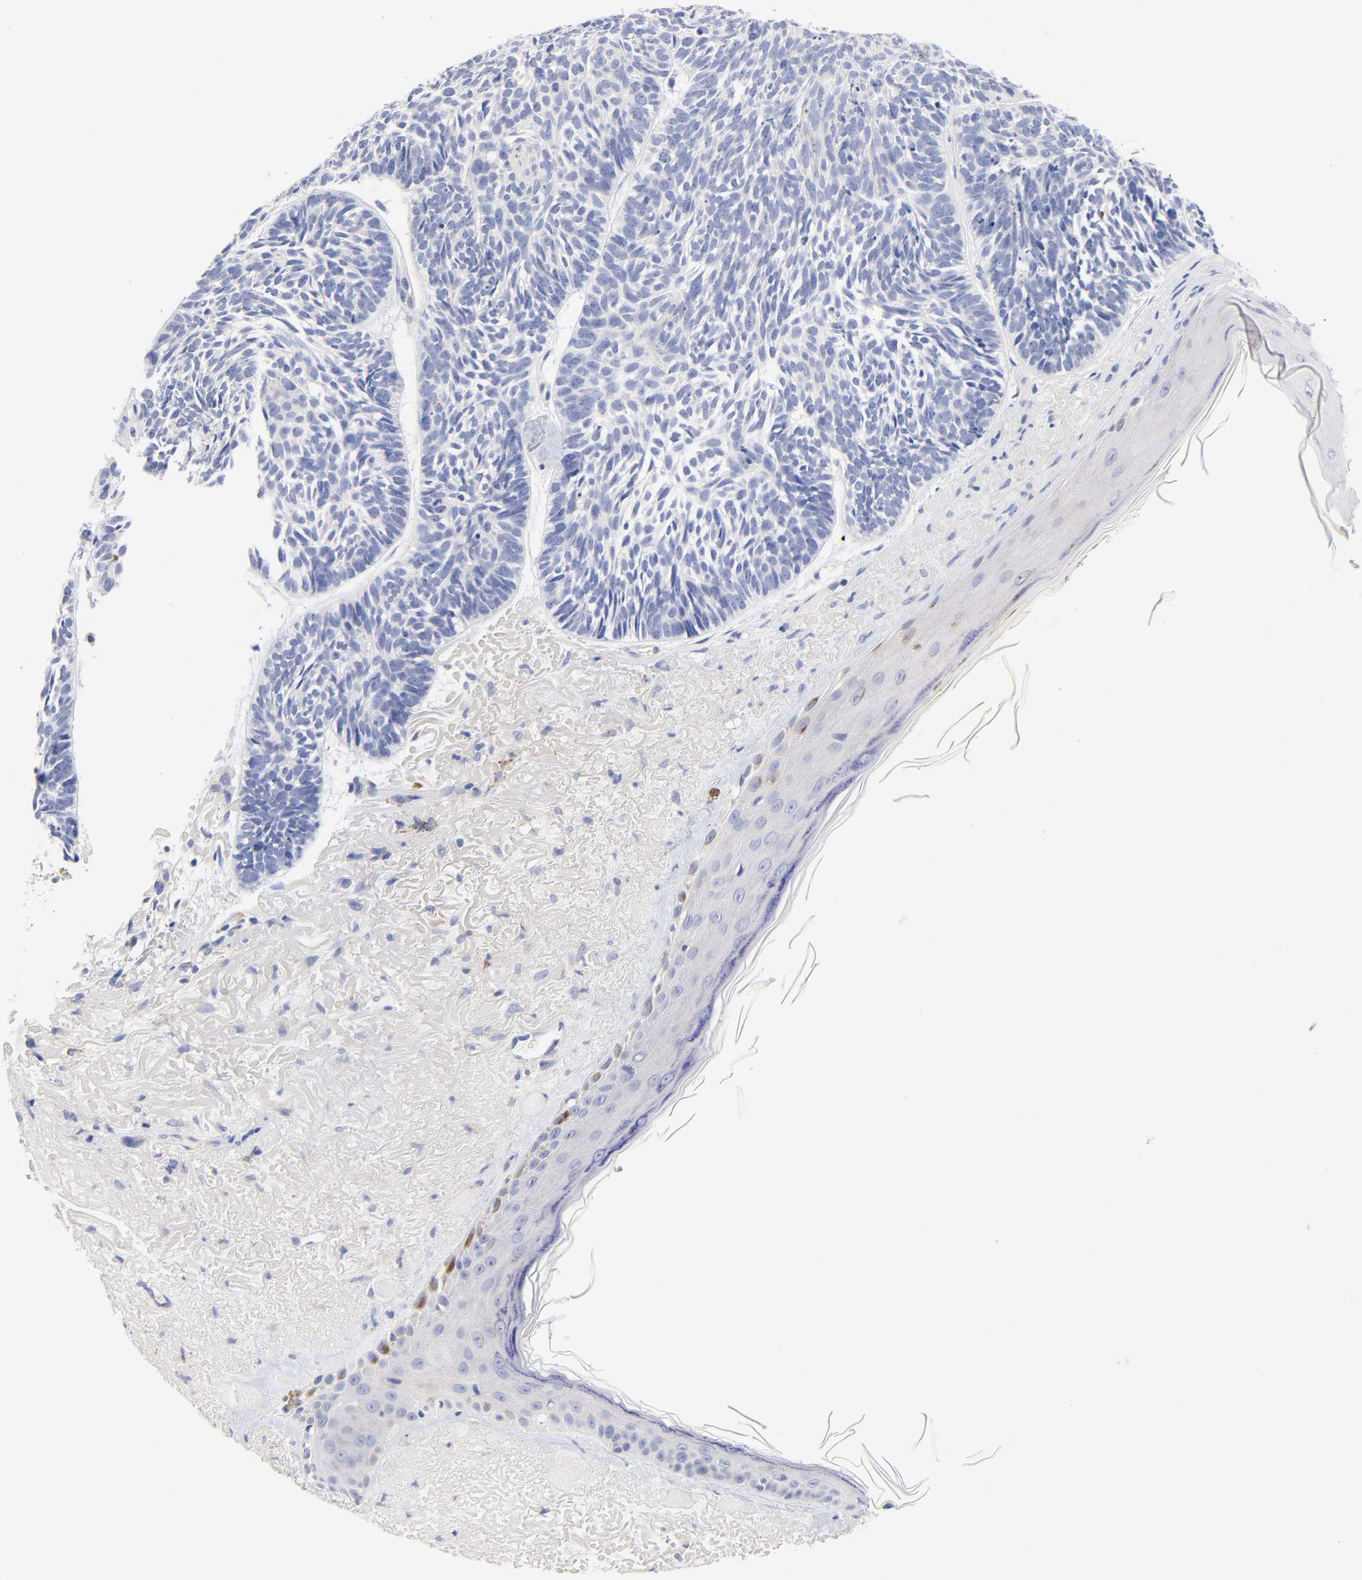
{"staining": {"intensity": "negative", "quantity": "none", "location": "none"}, "tissue": "skin cancer", "cell_type": "Tumor cells", "image_type": "cancer", "snomed": [{"axis": "morphology", "description": "Basal cell carcinoma"}, {"axis": "topography", "description": "Skin"}], "caption": "Human skin basal cell carcinoma stained for a protein using immunohistochemistry demonstrates no positivity in tumor cells.", "gene": "FBXO10", "patient": {"sex": "female", "age": 87}}